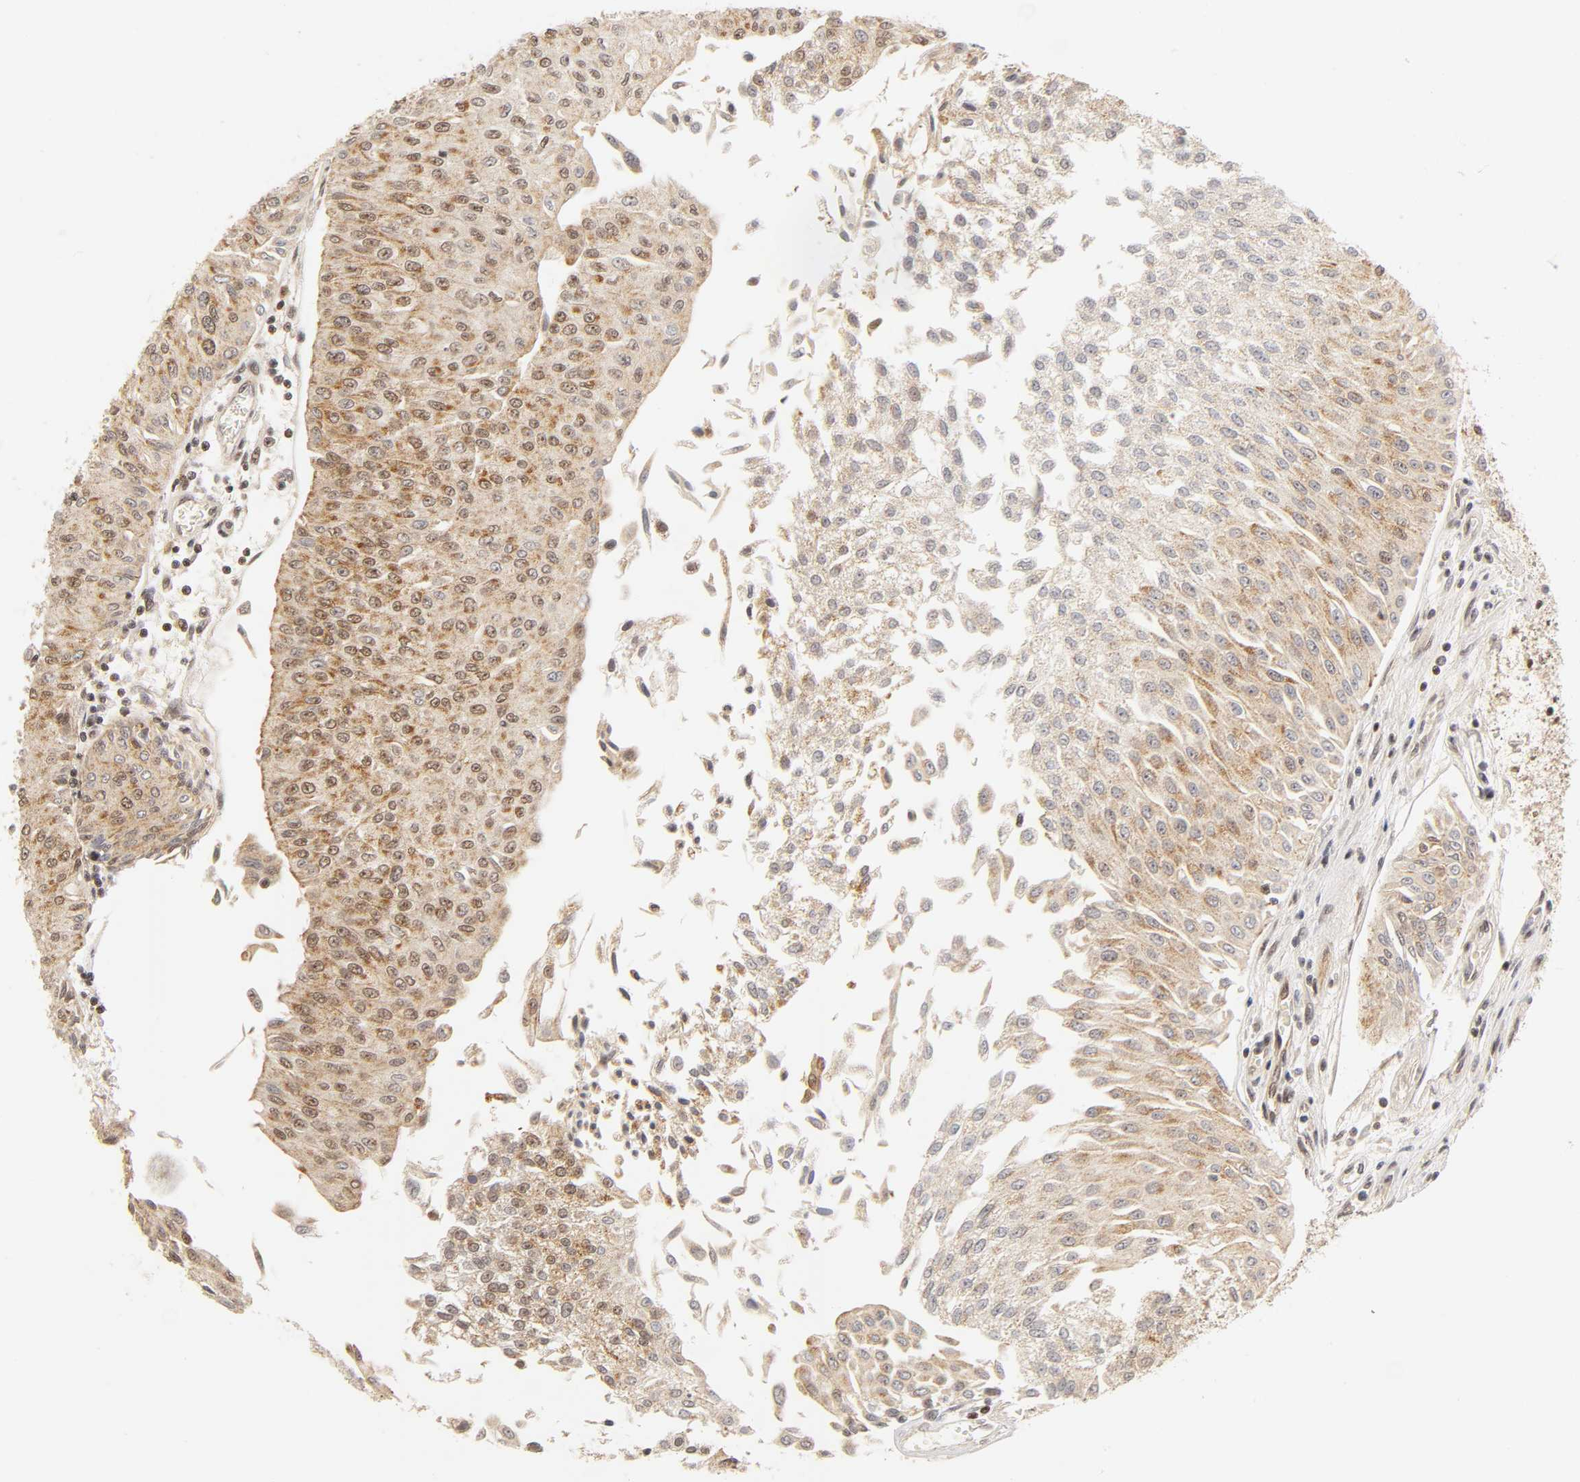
{"staining": {"intensity": "moderate", "quantity": ">75%", "location": "cytoplasmic/membranous,nuclear"}, "tissue": "urothelial cancer", "cell_type": "Tumor cells", "image_type": "cancer", "snomed": [{"axis": "morphology", "description": "Urothelial carcinoma, Low grade"}, {"axis": "topography", "description": "Urinary bladder"}], "caption": "This is a micrograph of immunohistochemistry (IHC) staining of urothelial cancer, which shows moderate expression in the cytoplasmic/membranous and nuclear of tumor cells.", "gene": "TAF10", "patient": {"sex": "male", "age": 86}}